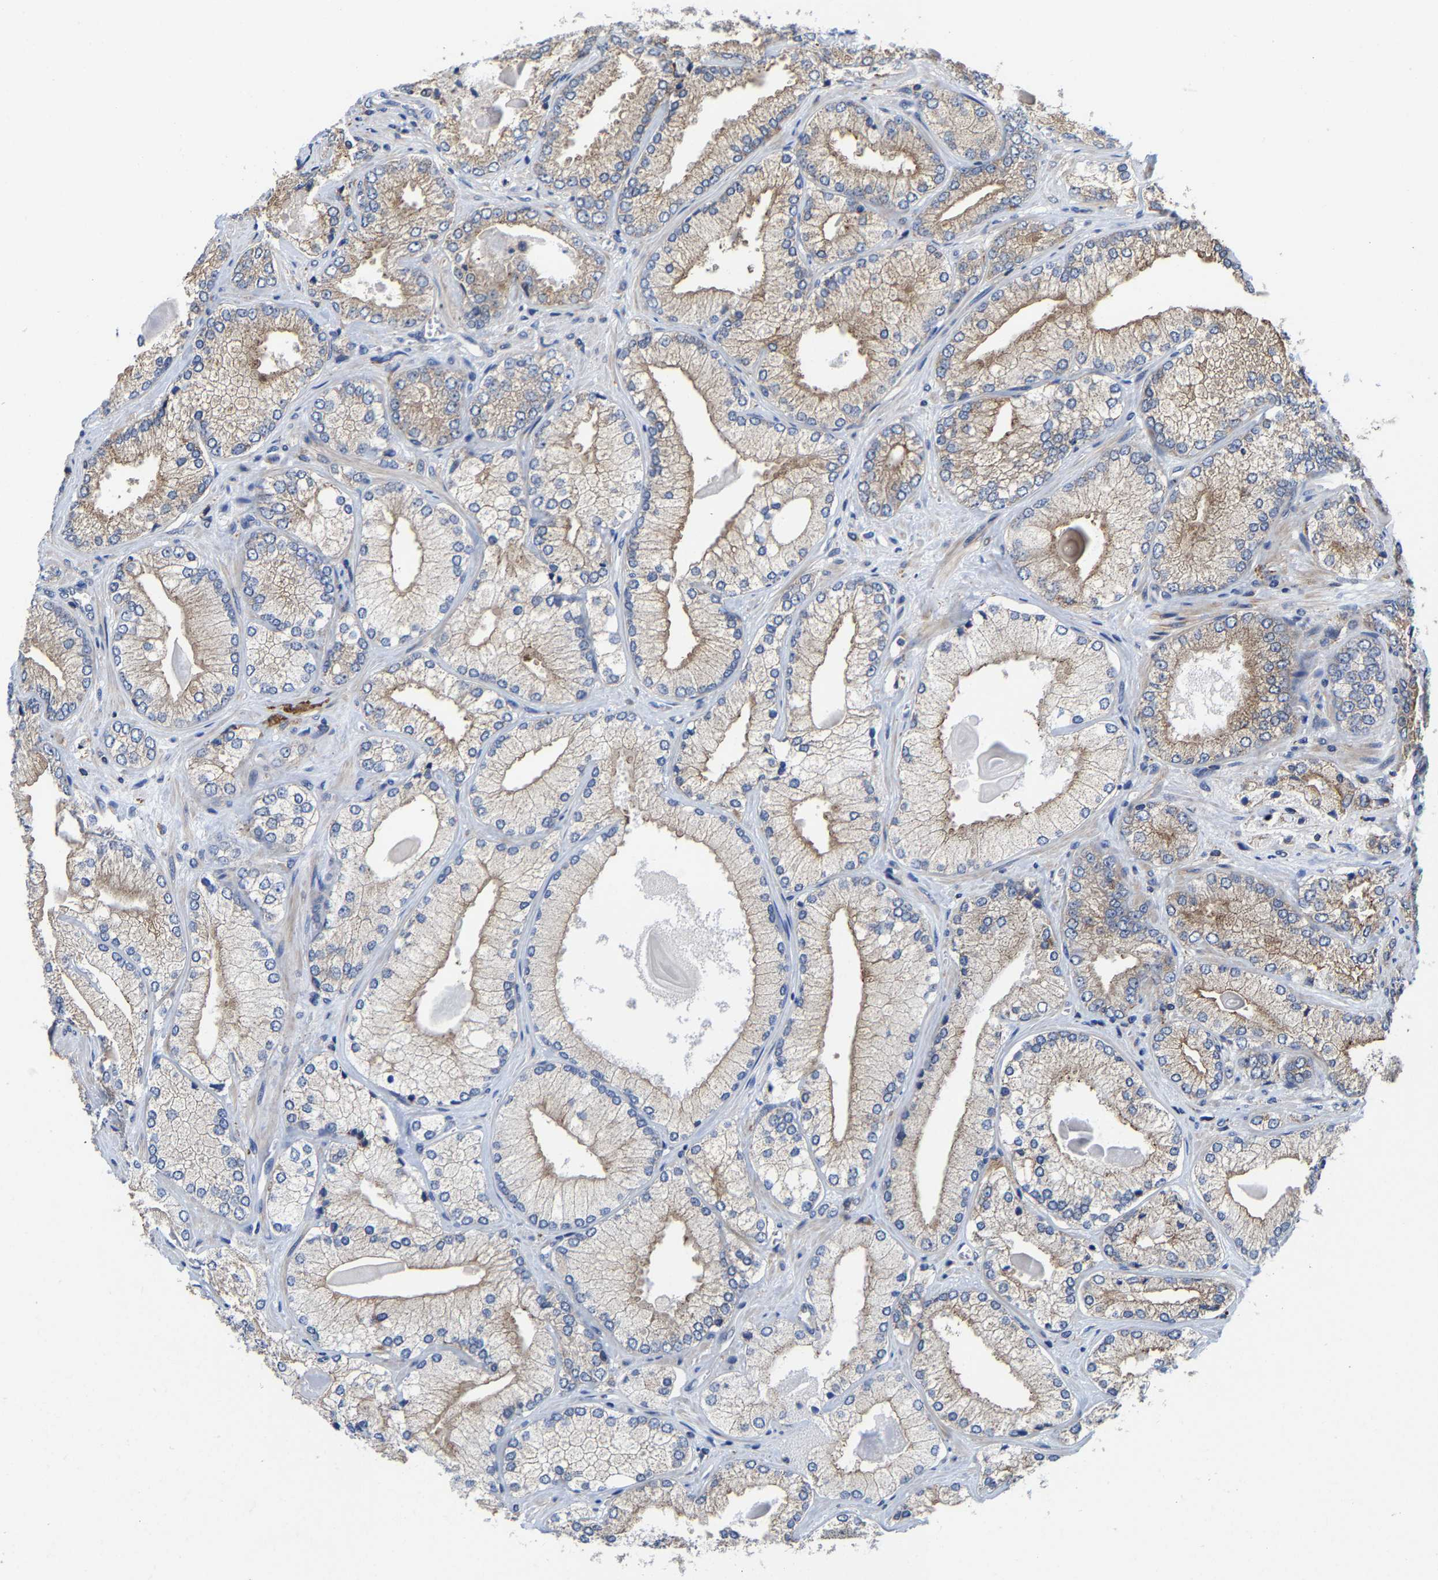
{"staining": {"intensity": "weak", "quantity": ">75%", "location": "cytoplasmic/membranous"}, "tissue": "prostate cancer", "cell_type": "Tumor cells", "image_type": "cancer", "snomed": [{"axis": "morphology", "description": "Adenocarcinoma, Low grade"}, {"axis": "topography", "description": "Prostate"}], "caption": "Prostate adenocarcinoma (low-grade) stained for a protein shows weak cytoplasmic/membranous positivity in tumor cells.", "gene": "PFKFB3", "patient": {"sex": "male", "age": 65}}